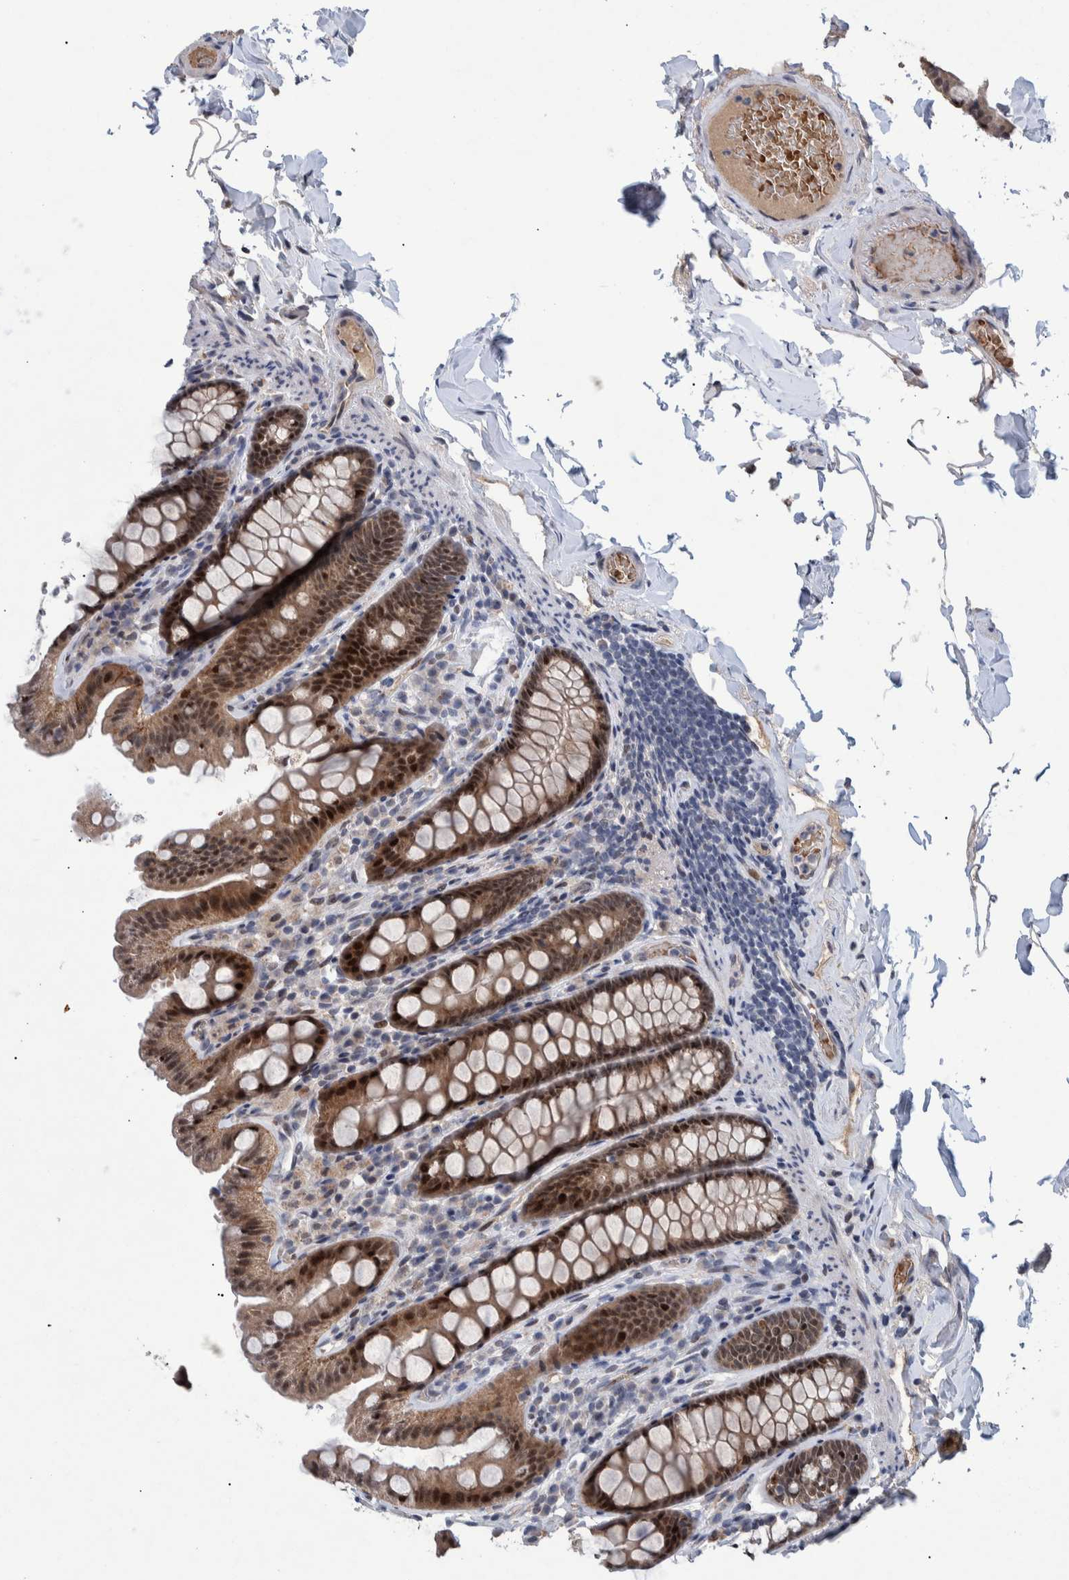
{"staining": {"intensity": "negative", "quantity": "none", "location": "none"}, "tissue": "colon", "cell_type": "Endothelial cells", "image_type": "normal", "snomed": [{"axis": "morphology", "description": "Normal tissue, NOS"}, {"axis": "topography", "description": "Colon"}, {"axis": "topography", "description": "Peripheral nerve tissue"}], "caption": "Immunohistochemistry (IHC) image of normal colon: colon stained with DAB reveals no significant protein staining in endothelial cells.", "gene": "ESRP1", "patient": {"sex": "female", "age": 61}}